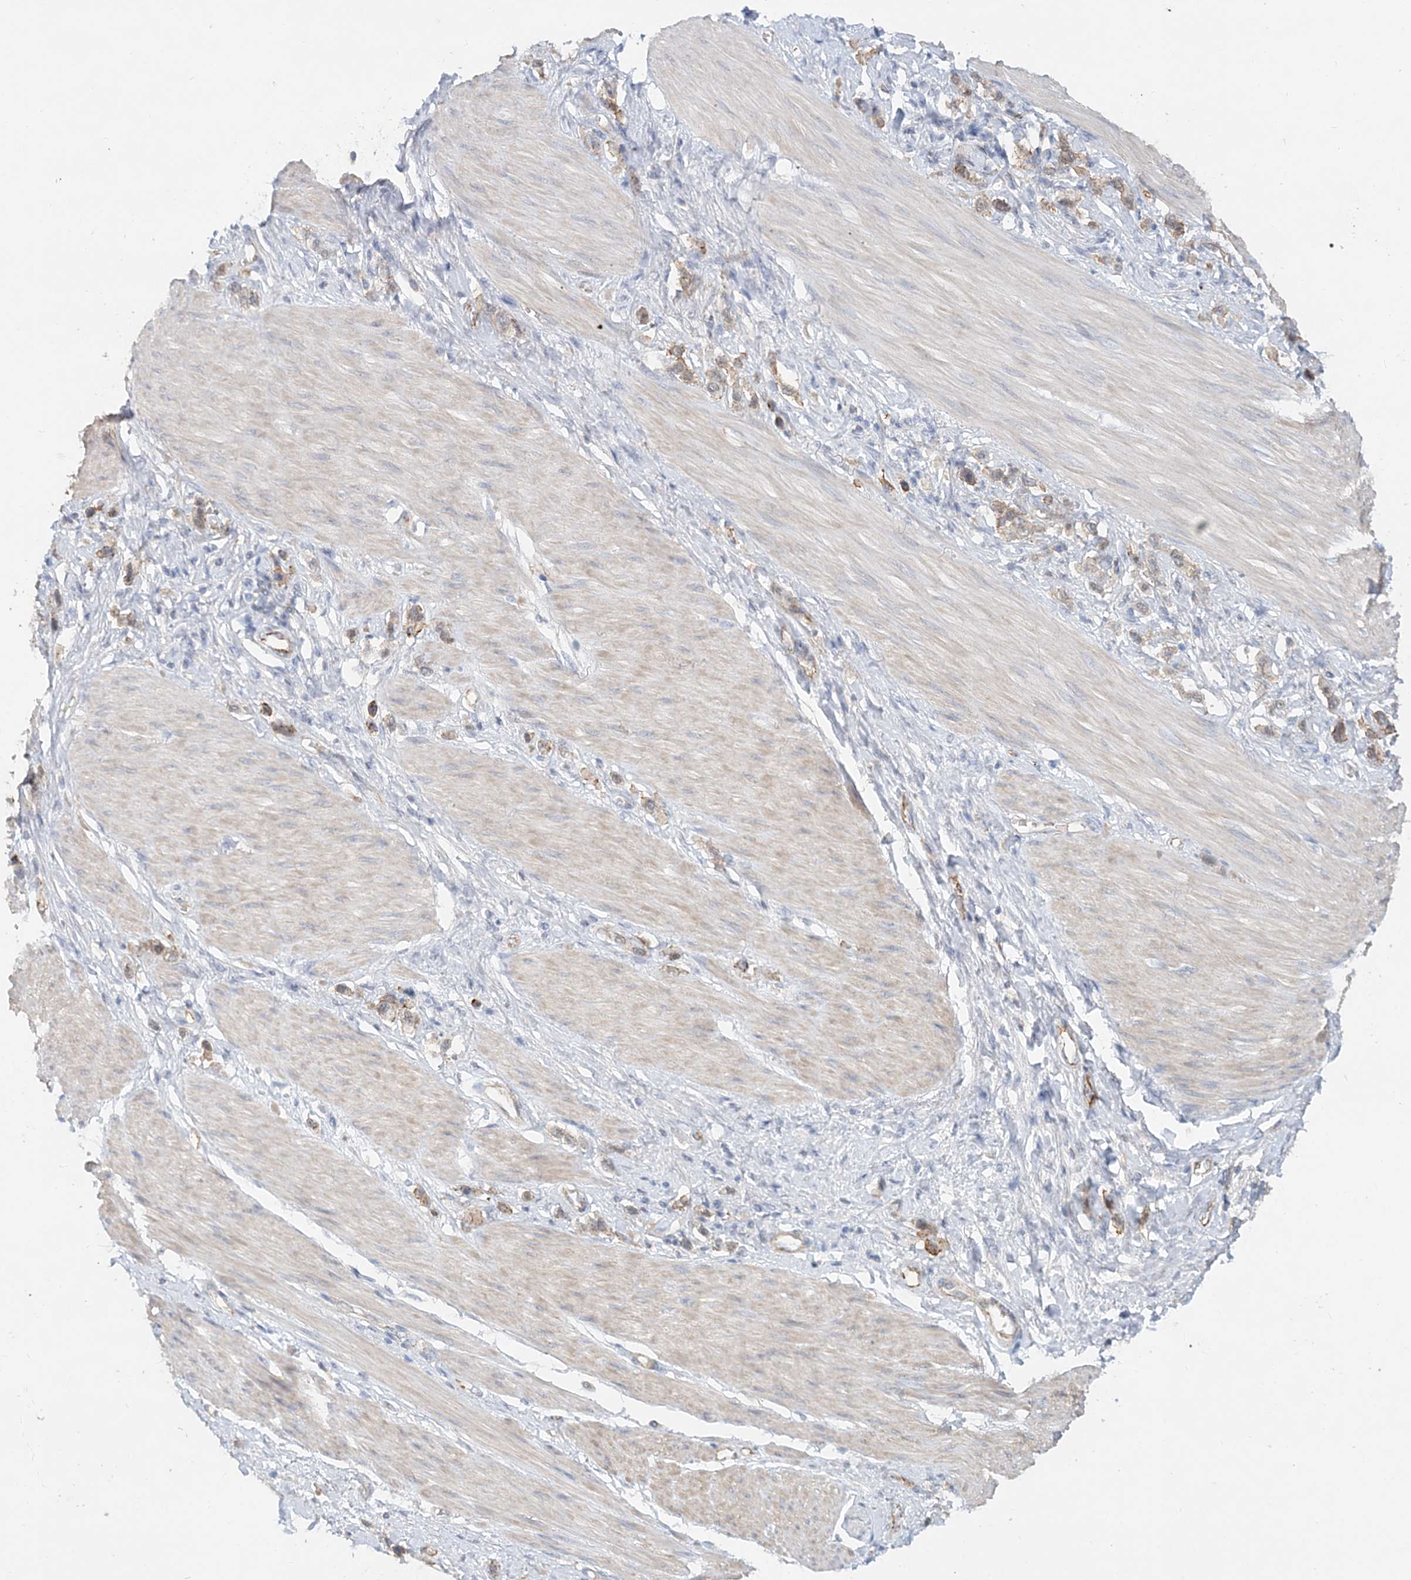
{"staining": {"intensity": "moderate", "quantity": ">75%", "location": "cytoplasmic/membranous"}, "tissue": "stomach cancer", "cell_type": "Tumor cells", "image_type": "cancer", "snomed": [{"axis": "morphology", "description": "Adenocarcinoma, NOS"}, {"axis": "topography", "description": "Stomach"}], "caption": "Immunohistochemical staining of stomach adenocarcinoma demonstrates moderate cytoplasmic/membranous protein staining in approximately >75% of tumor cells.", "gene": "MAT2B", "patient": {"sex": "female", "age": 65}}